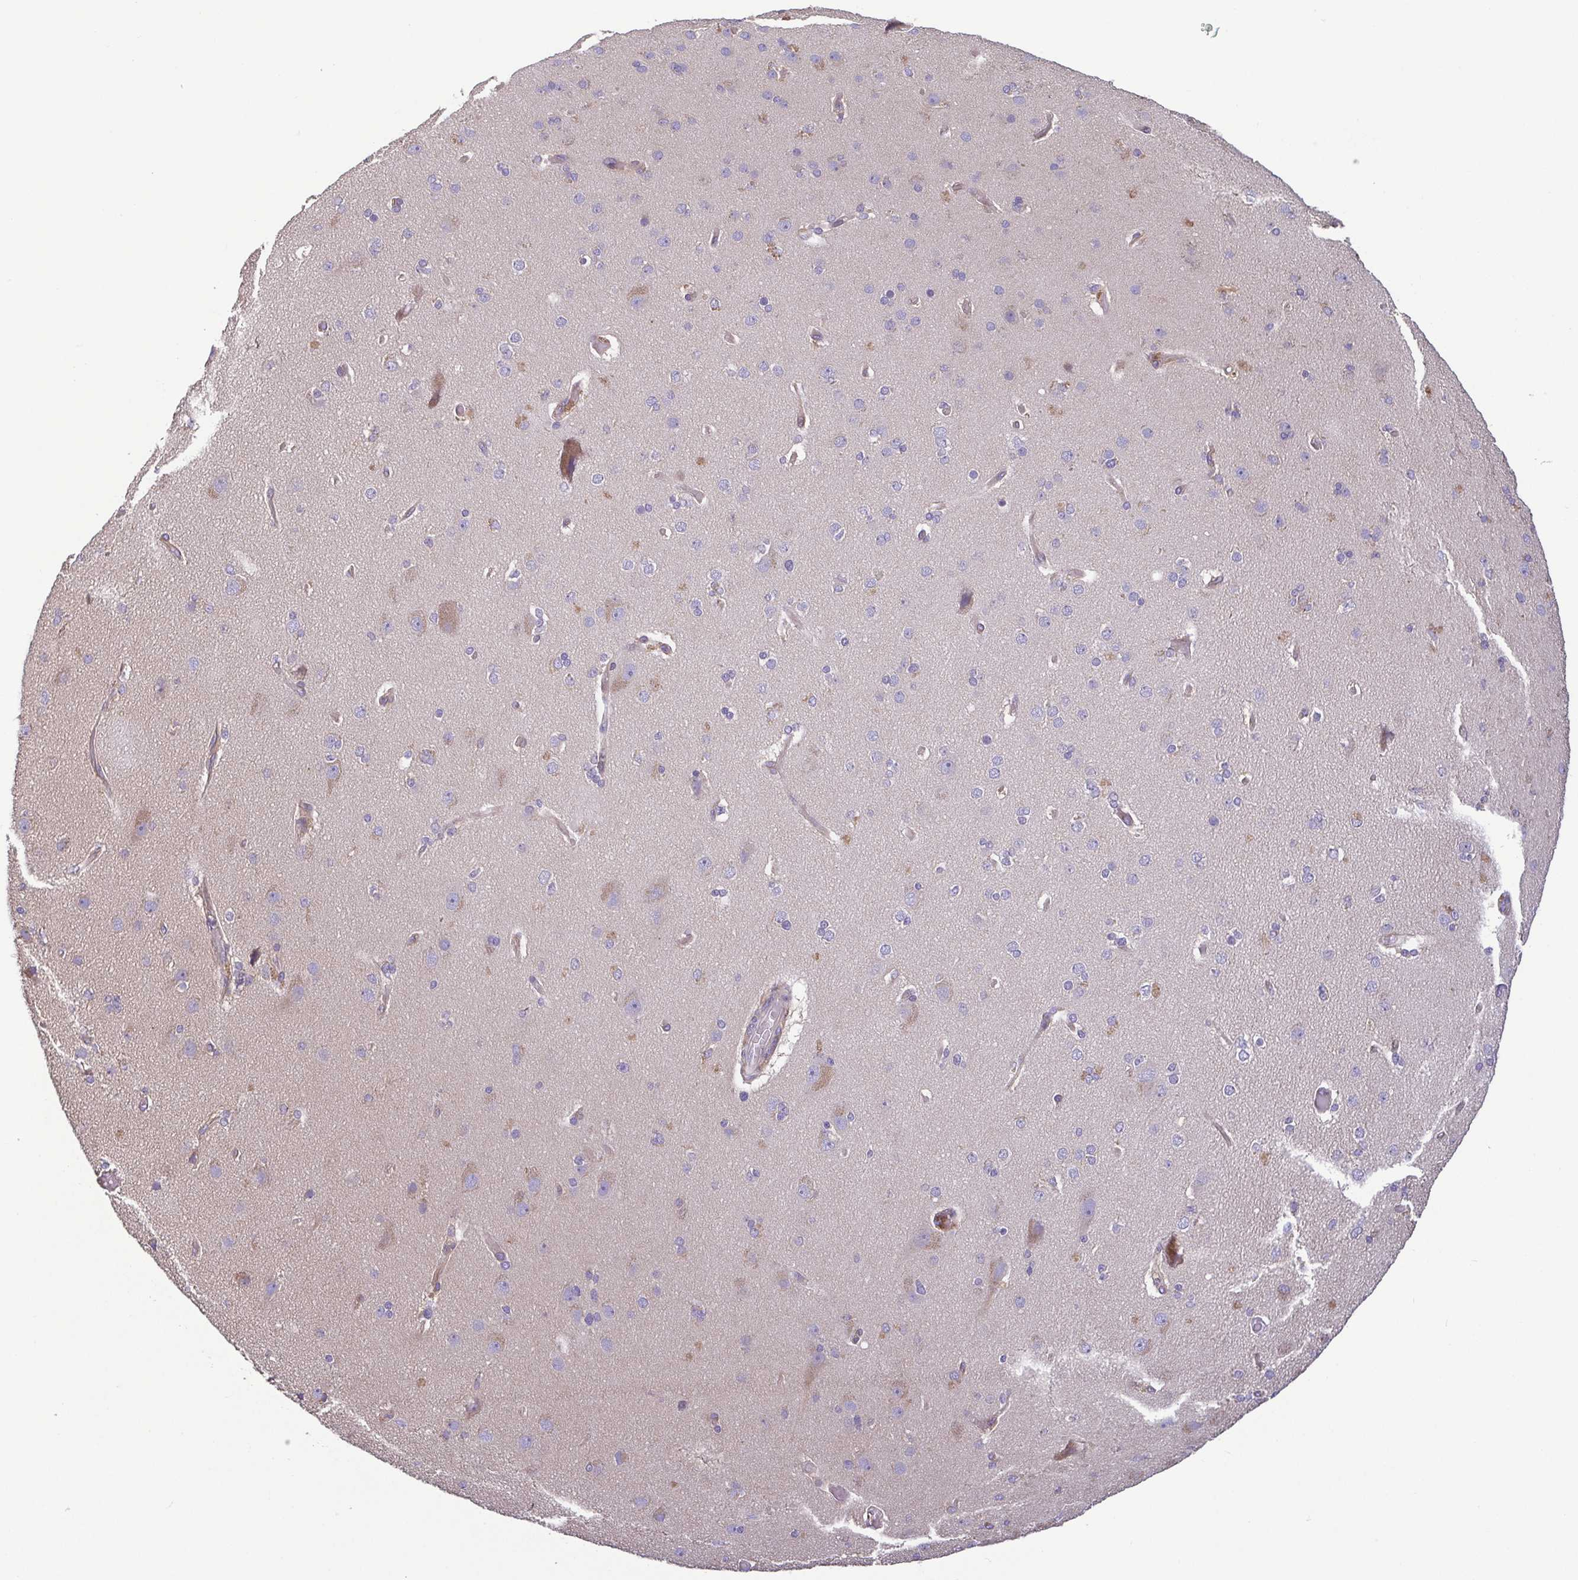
{"staining": {"intensity": "weak", "quantity": "<25%", "location": "cytoplasmic/membranous"}, "tissue": "cerebral cortex", "cell_type": "Endothelial cells", "image_type": "normal", "snomed": [{"axis": "morphology", "description": "Normal tissue, NOS"}, {"axis": "morphology", "description": "Glioma, malignant, High grade"}, {"axis": "topography", "description": "Cerebral cortex"}], "caption": "This micrograph is of unremarkable cerebral cortex stained with IHC to label a protein in brown with the nuclei are counter-stained blue. There is no positivity in endothelial cells.", "gene": "LMF2", "patient": {"sex": "male", "age": 71}}